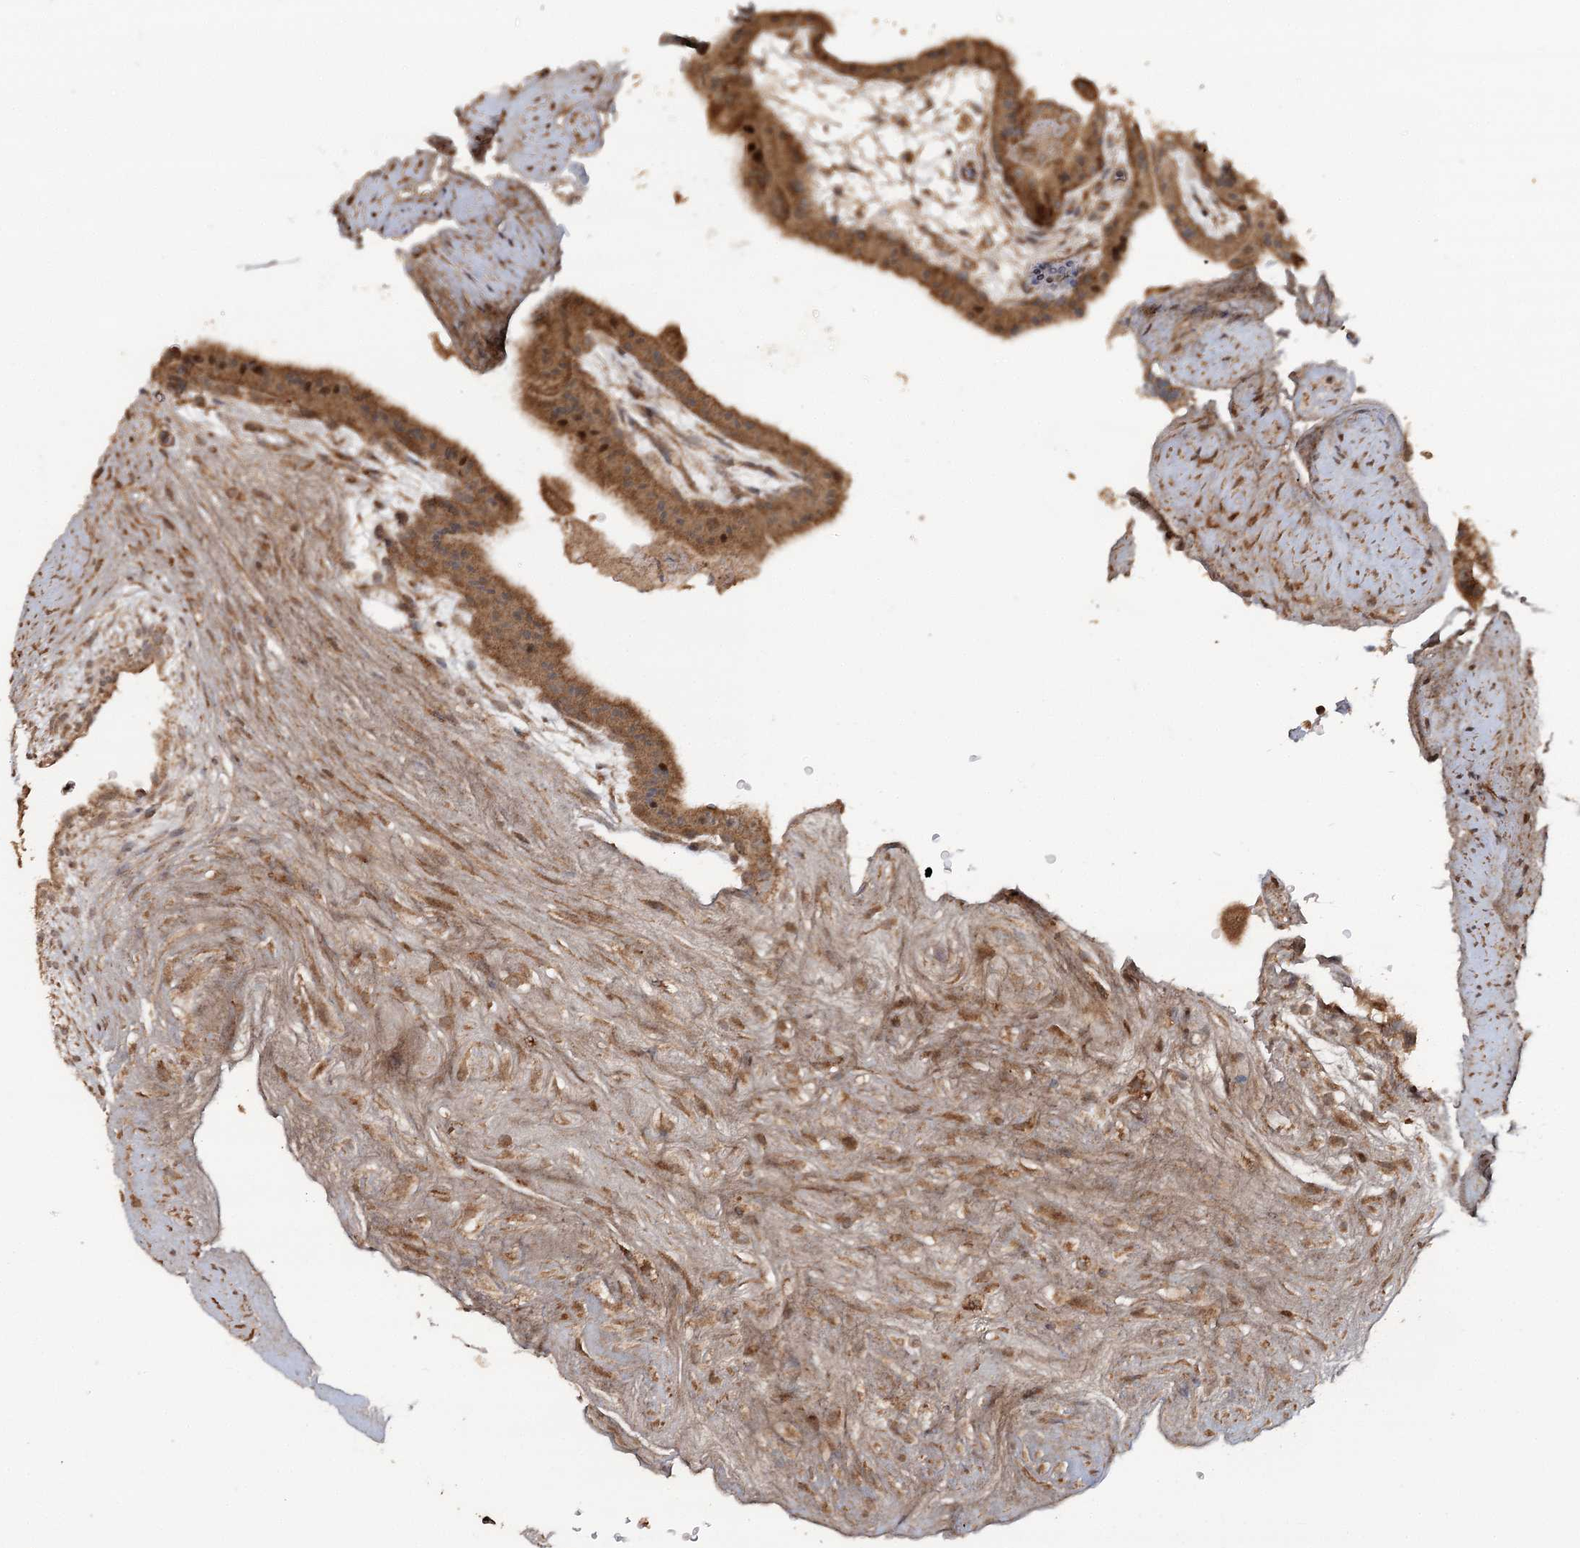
{"staining": {"intensity": "moderate", "quantity": ">75%", "location": "cytoplasmic/membranous"}, "tissue": "placenta", "cell_type": "Trophoblastic cells", "image_type": "normal", "snomed": [{"axis": "morphology", "description": "Normal tissue, NOS"}, {"axis": "topography", "description": "Placenta"}], "caption": "Moderate cytoplasmic/membranous positivity is identified in about >75% of trophoblastic cells in unremarkable placenta. The staining is performed using DAB (3,3'-diaminobenzidine) brown chromogen to label protein expression. The nuclei are counter-stained blue using hematoxylin.", "gene": "OBSL1", "patient": {"sex": "female", "age": 19}}